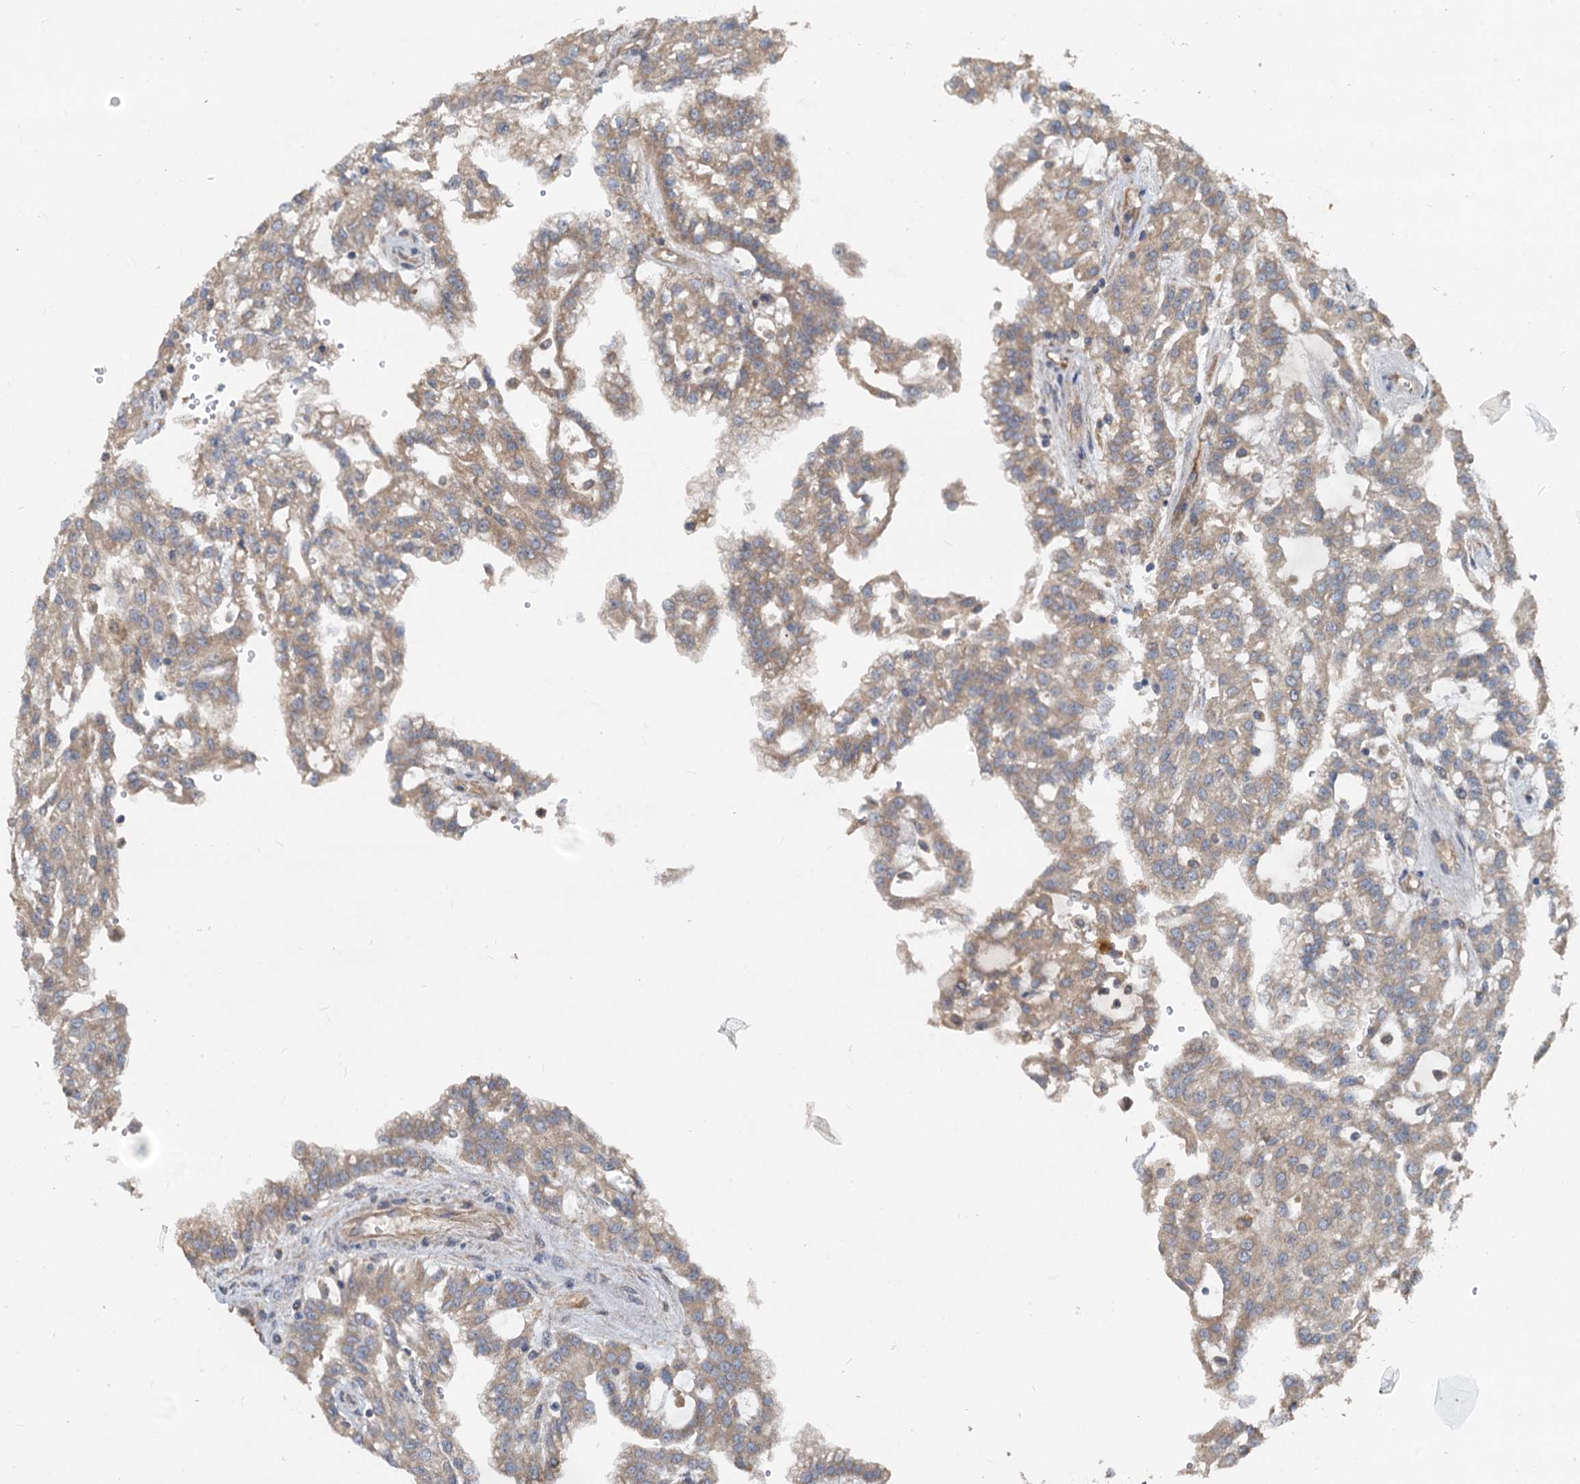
{"staining": {"intensity": "weak", "quantity": ">75%", "location": "cytoplasmic/membranous"}, "tissue": "renal cancer", "cell_type": "Tumor cells", "image_type": "cancer", "snomed": [{"axis": "morphology", "description": "Adenocarcinoma, NOS"}, {"axis": "topography", "description": "Kidney"}], "caption": "The photomicrograph shows immunohistochemical staining of renal cancer (adenocarcinoma). There is weak cytoplasmic/membranous expression is seen in approximately >75% of tumor cells.", "gene": "HYI", "patient": {"sex": "male", "age": 63}}